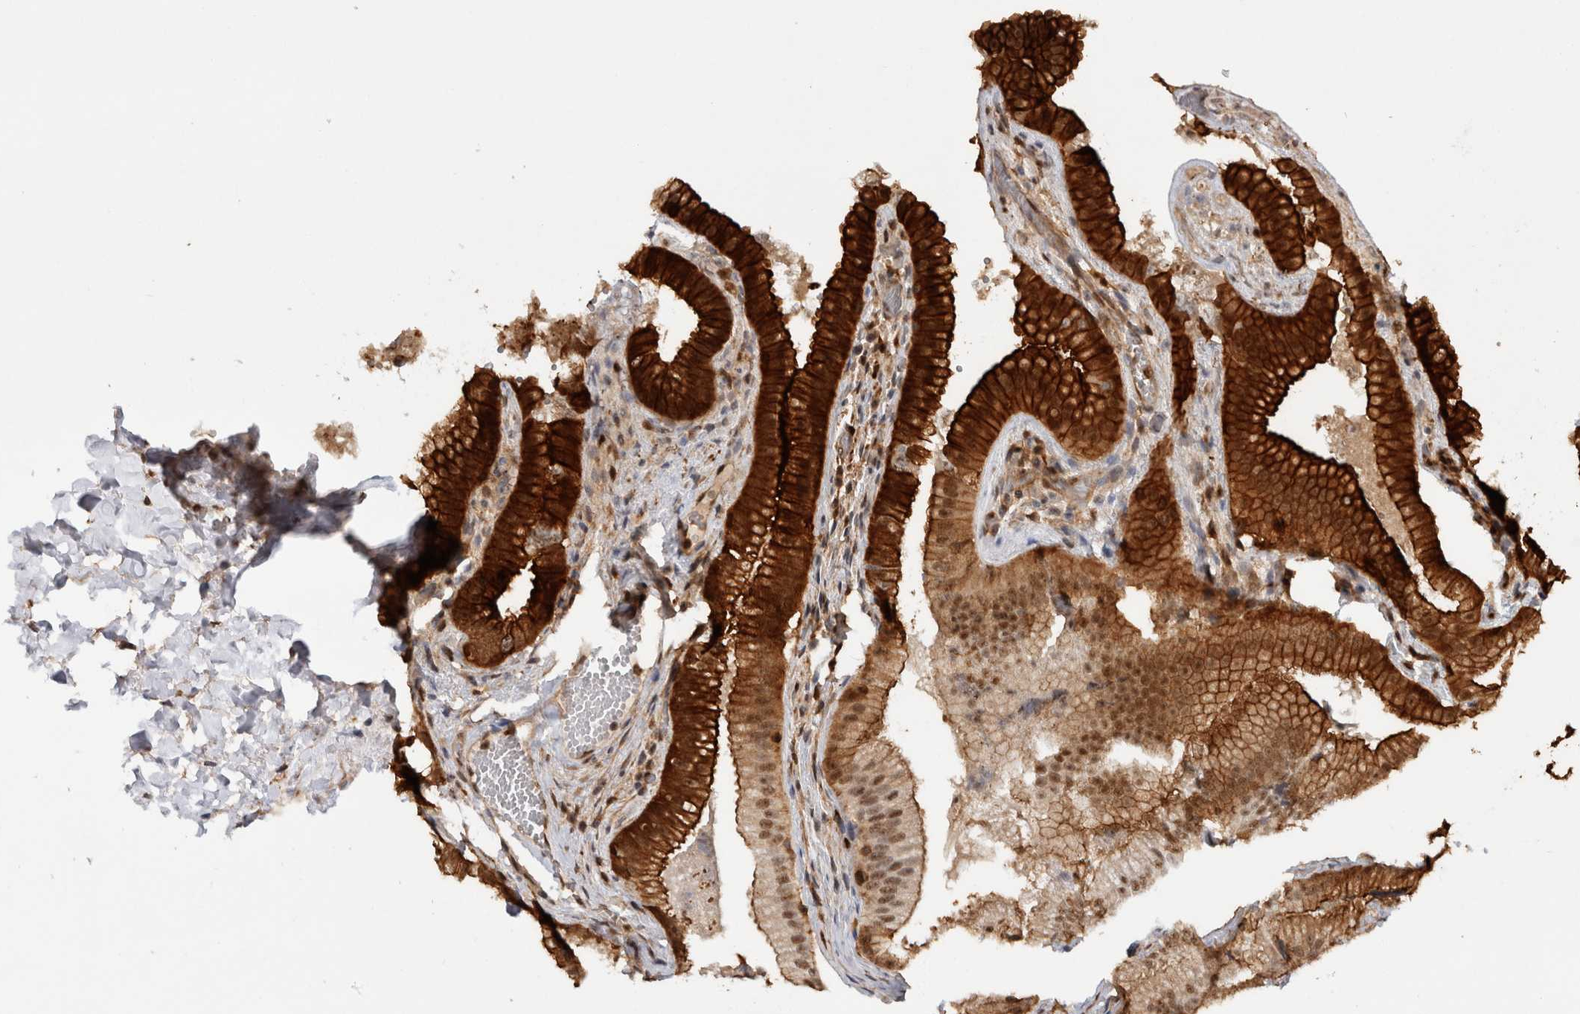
{"staining": {"intensity": "strong", "quantity": ">75%", "location": "cytoplasmic/membranous,nuclear"}, "tissue": "gallbladder", "cell_type": "Glandular cells", "image_type": "normal", "snomed": [{"axis": "morphology", "description": "Normal tissue, NOS"}, {"axis": "topography", "description": "Gallbladder"}], "caption": "Protein staining by immunohistochemistry (IHC) displays strong cytoplasmic/membranous,nuclear expression in about >75% of glandular cells in unremarkable gallbladder.", "gene": "RPS6KA2", "patient": {"sex": "female", "age": 30}}